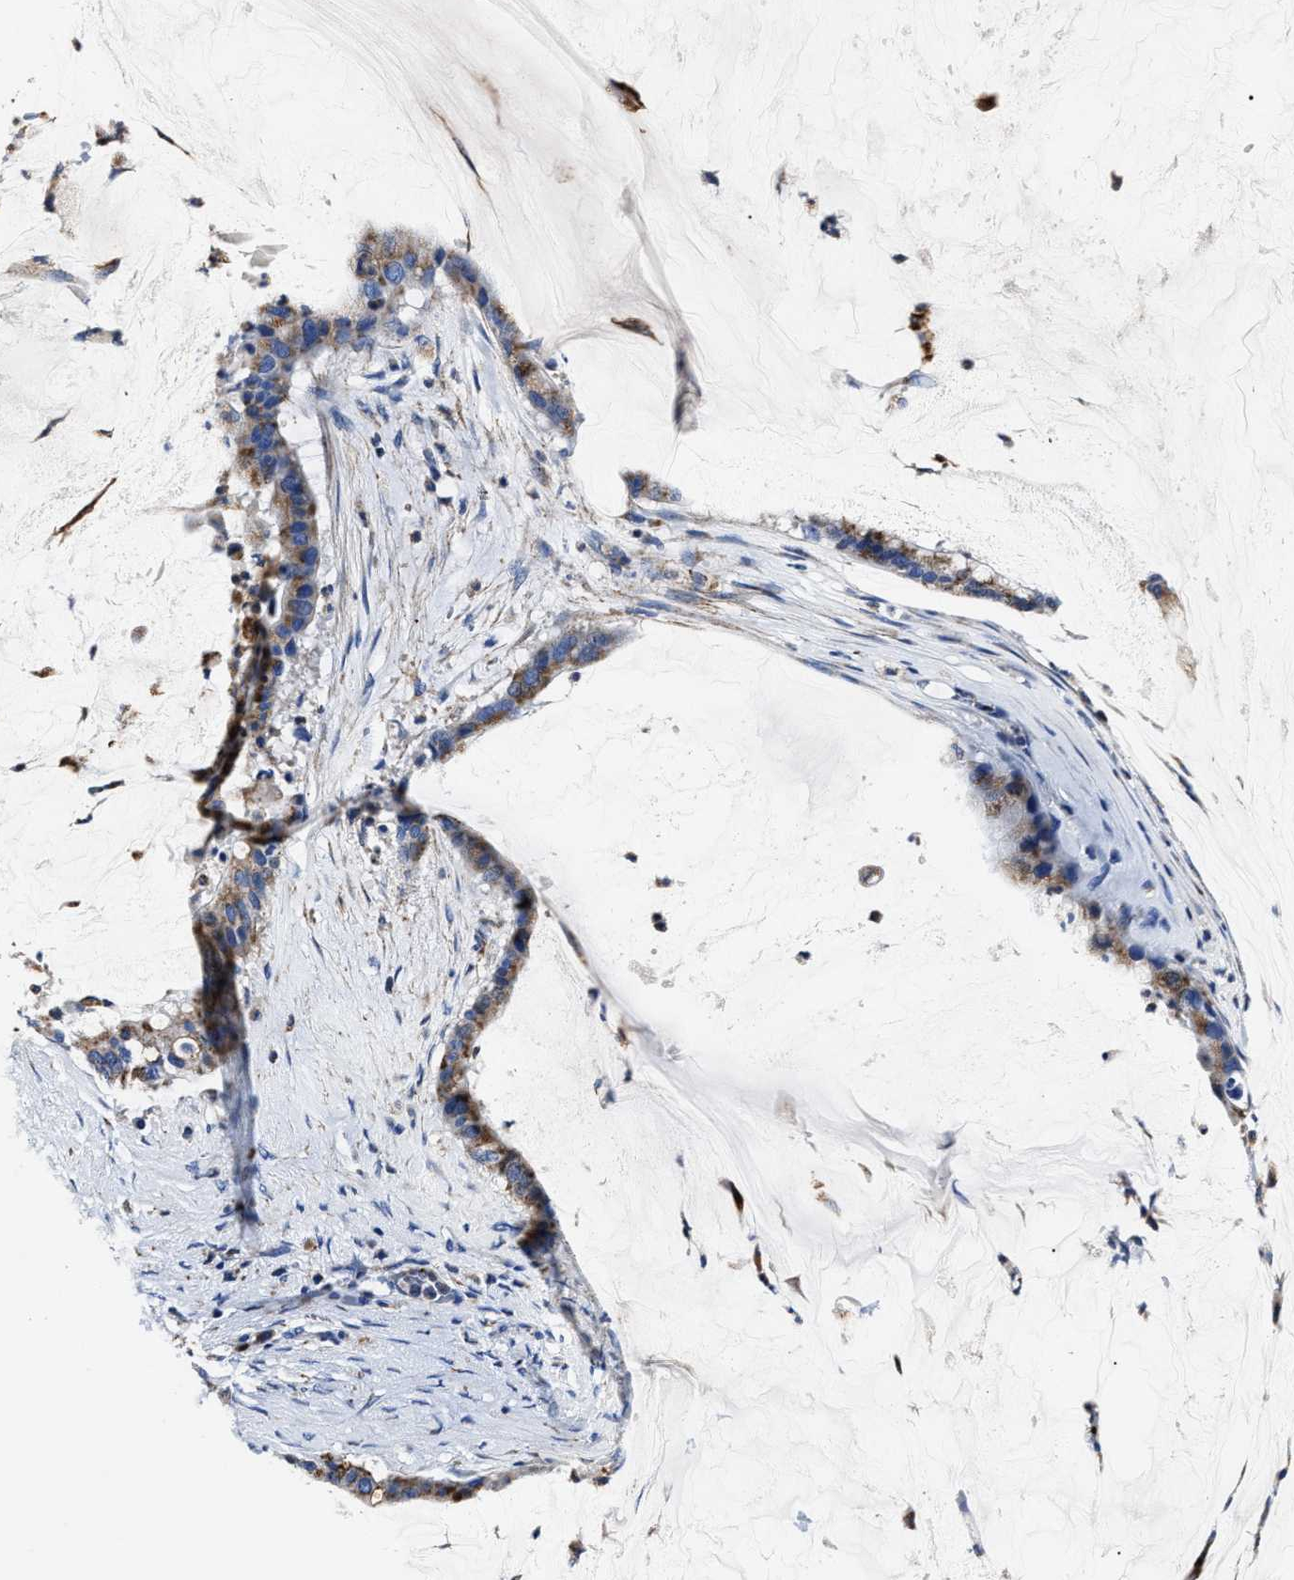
{"staining": {"intensity": "moderate", "quantity": "25%-75%", "location": "cytoplasmic/membranous"}, "tissue": "pancreatic cancer", "cell_type": "Tumor cells", "image_type": "cancer", "snomed": [{"axis": "morphology", "description": "Adenocarcinoma, NOS"}, {"axis": "topography", "description": "Pancreas"}], "caption": "Immunohistochemical staining of pancreatic cancer (adenocarcinoma) exhibits moderate cytoplasmic/membranous protein positivity in about 25%-75% of tumor cells. The staining was performed using DAB (3,3'-diaminobenzidine), with brown indicating positive protein expression. Nuclei are stained blue with hematoxylin.", "gene": "LAMTOR4", "patient": {"sex": "male", "age": 41}}